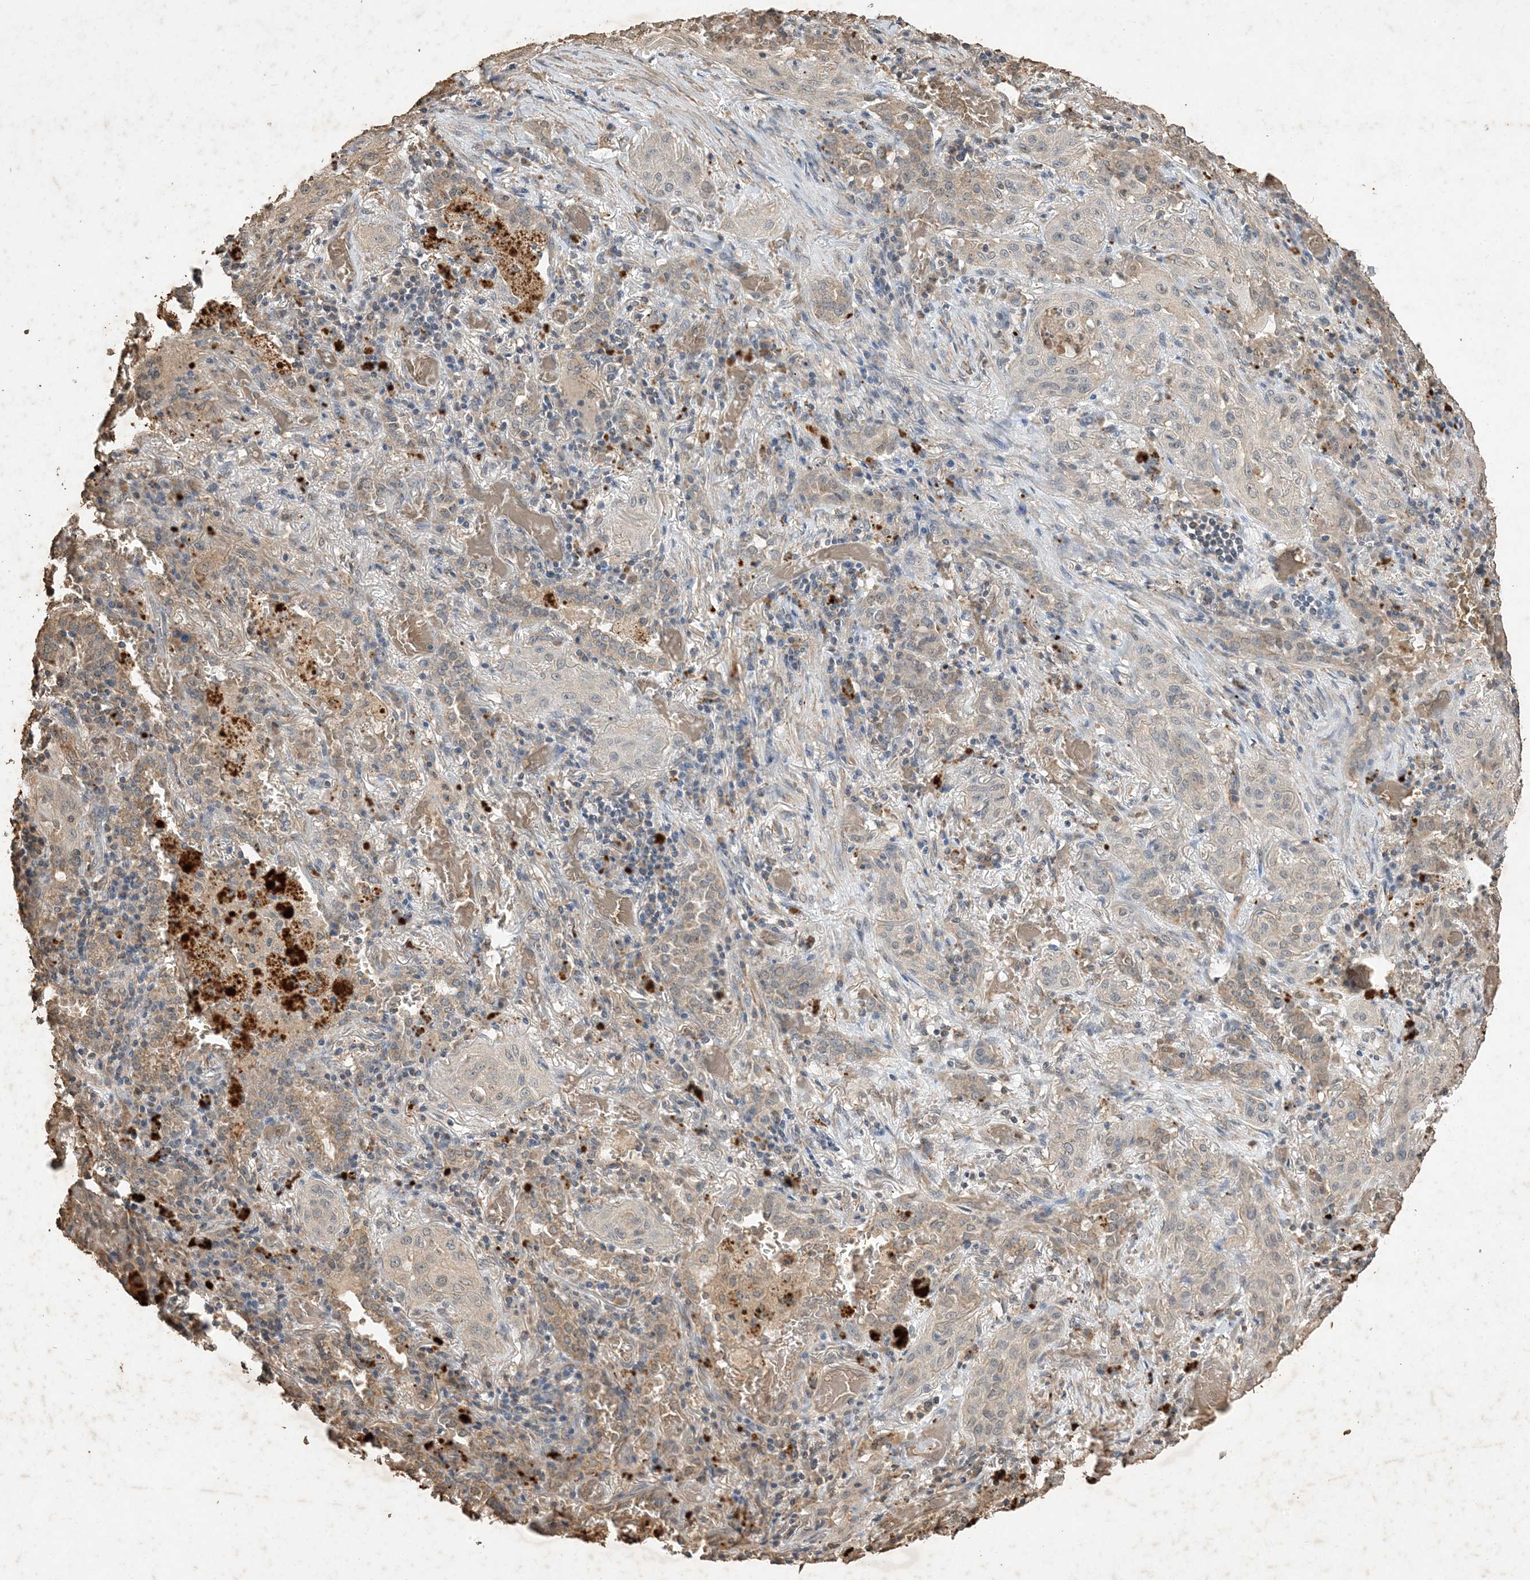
{"staining": {"intensity": "weak", "quantity": "<25%", "location": "cytoplasmic/membranous"}, "tissue": "lung cancer", "cell_type": "Tumor cells", "image_type": "cancer", "snomed": [{"axis": "morphology", "description": "Squamous cell carcinoma, NOS"}, {"axis": "topography", "description": "Lung"}], "caption": "This image is of lung cancer (squamous cell carcinoma) stained with IHC to label a protein in brown with the nuclei are counter-stained blue. There is no positivity in tumor cells. Nuclei are stained in blue.", "gene": "HPS4", "patient": {"sex": "female", "age": 47}}